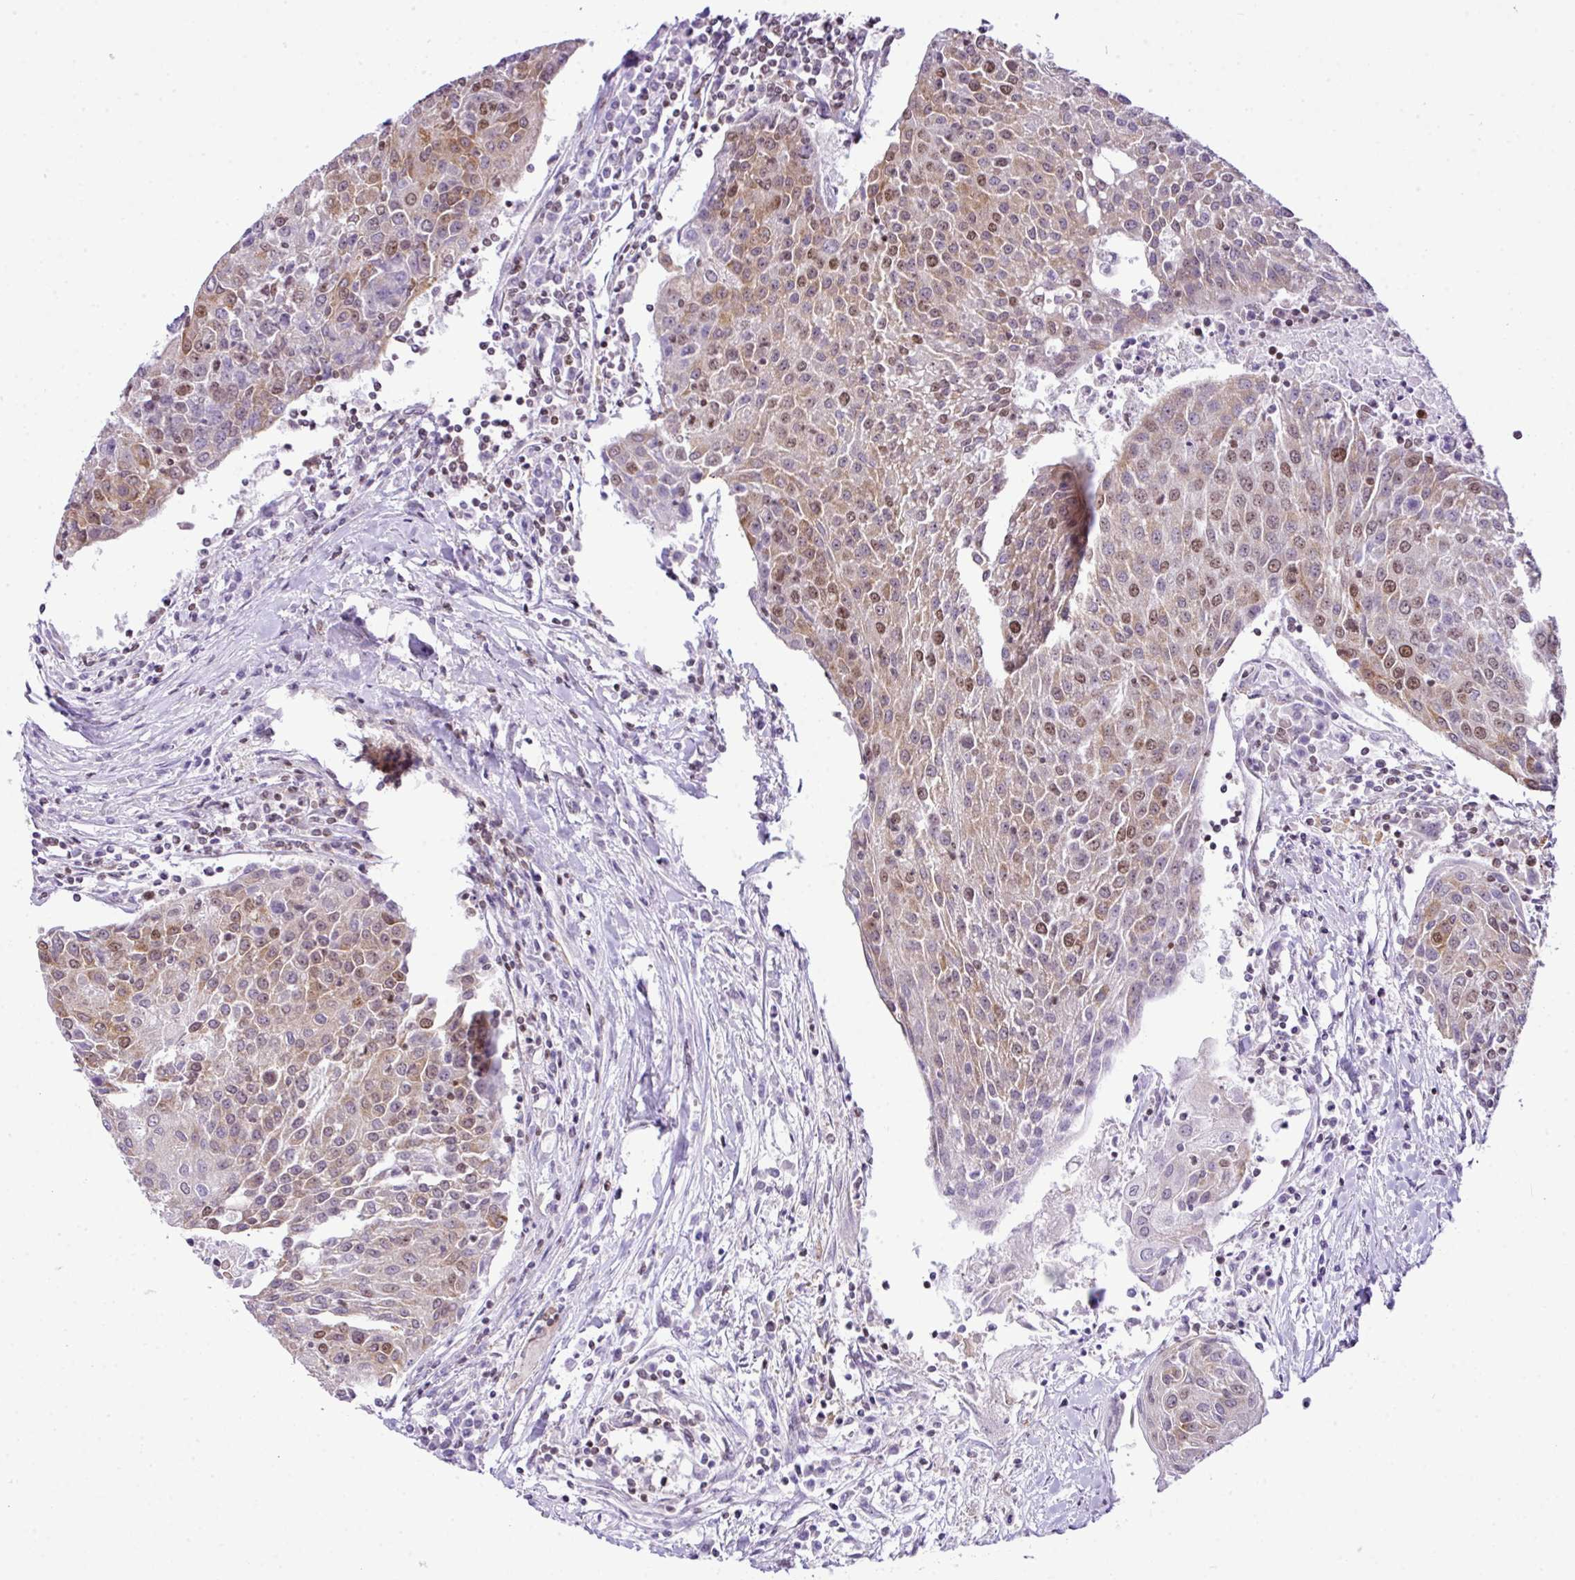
{"staining": {"intensity": "weak", "quantity": "25%-75%", "location": "cytoplasmic/membranous,nuclear"}, "tissue": "urothelial cancer", "cell_type": "Tumor cells", "image_type": "cancer", "snomed": [{"axis": "morphology", "description": "Urothelial carcinoma, High grade"}, {"axis": "topography", "description": "Urinary bladder"}], "caption": "Weak cytoplasmic/membranous and nuclear positivity is seen in approximately 25%-75% of tumor cells in high-grade urothelial carcinoma. Immunohistochemistry (ihc) stains the protein of interest in brown and the nuclei are stained blue.", "gene": "CCDC137", "patient": {"sex": "female", "age": 85}}